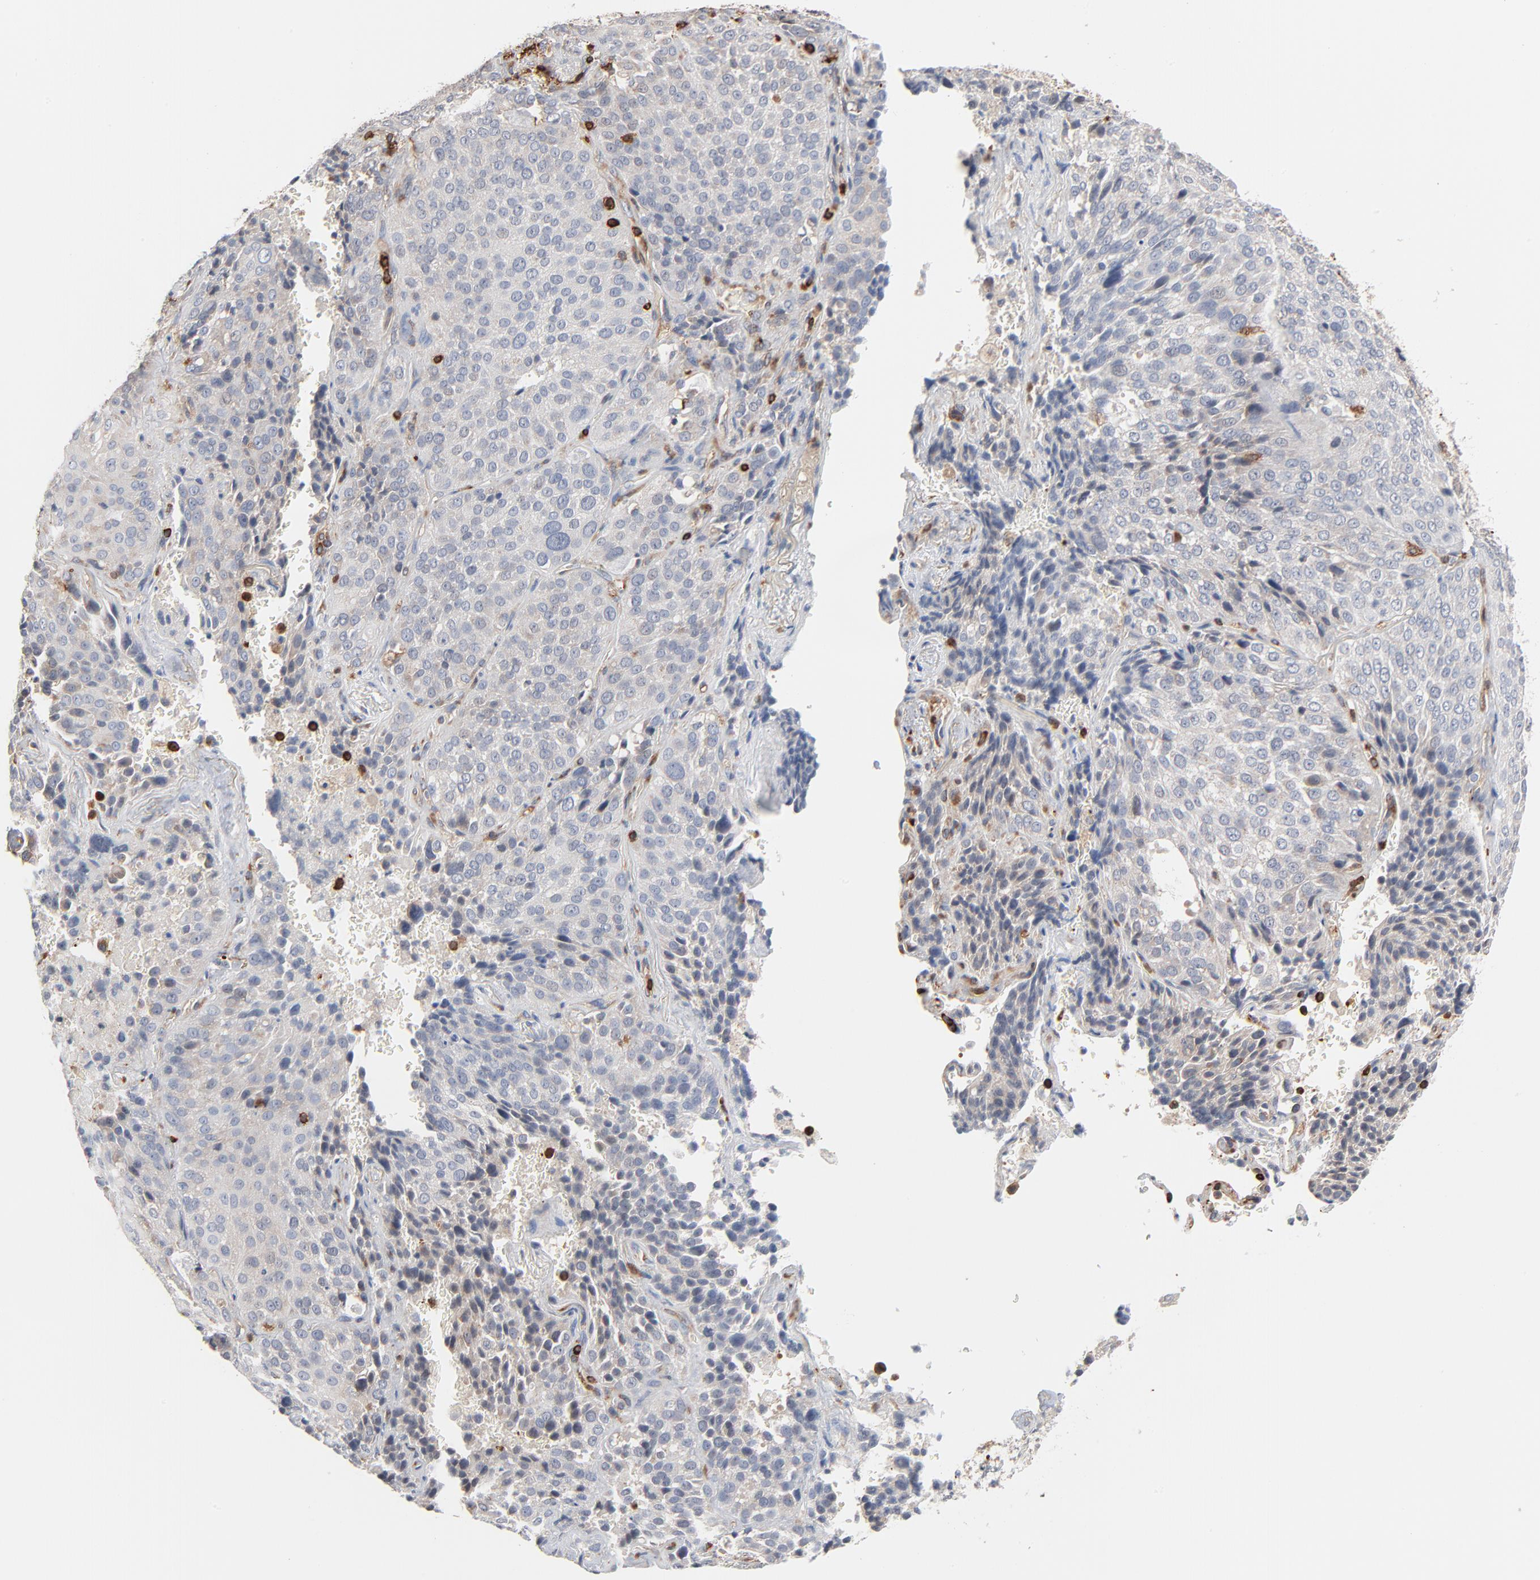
{"staining": {"intensity": "negative", "quantity": "none", "location": "none"}, "tissue": "lung cancer", "cell_type": "Tumor cells", "image_type": "cancer", "snomed": [{"axis": "morphology", "description": "Squamous cell carcinoma, NOS"}, {"axis": "topography", "description": "Lung"}], "caption": "IHC image of neoplastic tissue: lung cancer stained with DAB demonstrates no significant protein staining in tumor cells.", "gene": "SH3KBP1", "patient": {"sex": "male", "age": 54}}